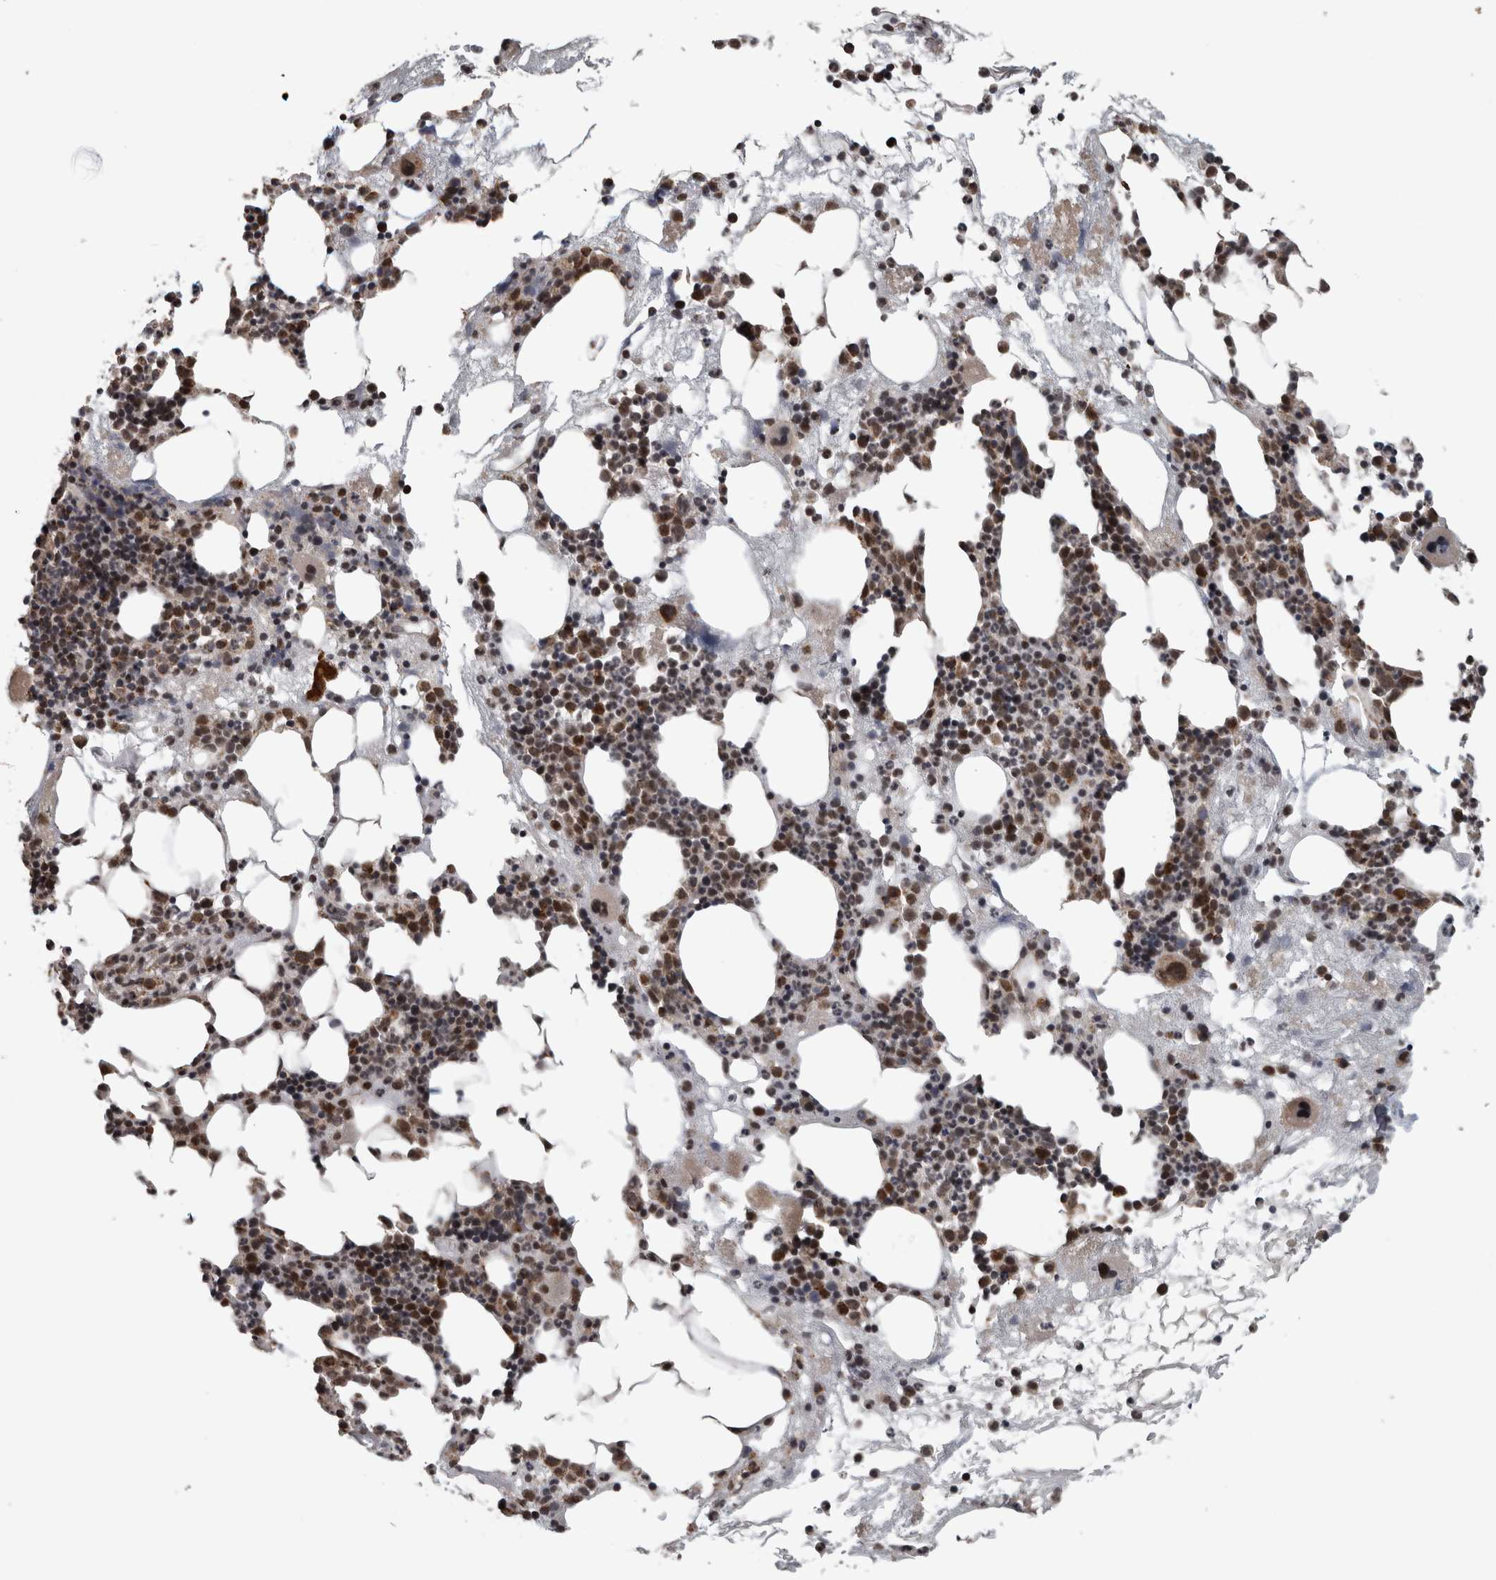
{"staining": {"intensity": "strong", "quantity": "25%-75%", "location": "cytoplasmic/membranous,nuclear"}, "tissue": "bone marrow", "cell_type": "Hematopoietic cells", "image_type": "normal", "snomed": [{"axis": "morphology", "description": "Normal tissue, NOS"}, {"axis": "morphology", "description": "Inflammation, NOS"}, {"axis": "topography", "description": "Bone marrow"}], "caption": "A high-resolution histopathology image shows immunohistochemistry staining of unremarkable bone marrow, which shows strong cytoplasmic/membranous,nuclear positivity in approximately 25%-75% of hematopoietic cells. Nuclei are stained in blue.", "gene": "OR2K2", "patient": {"sex": "female", "age": 81}}